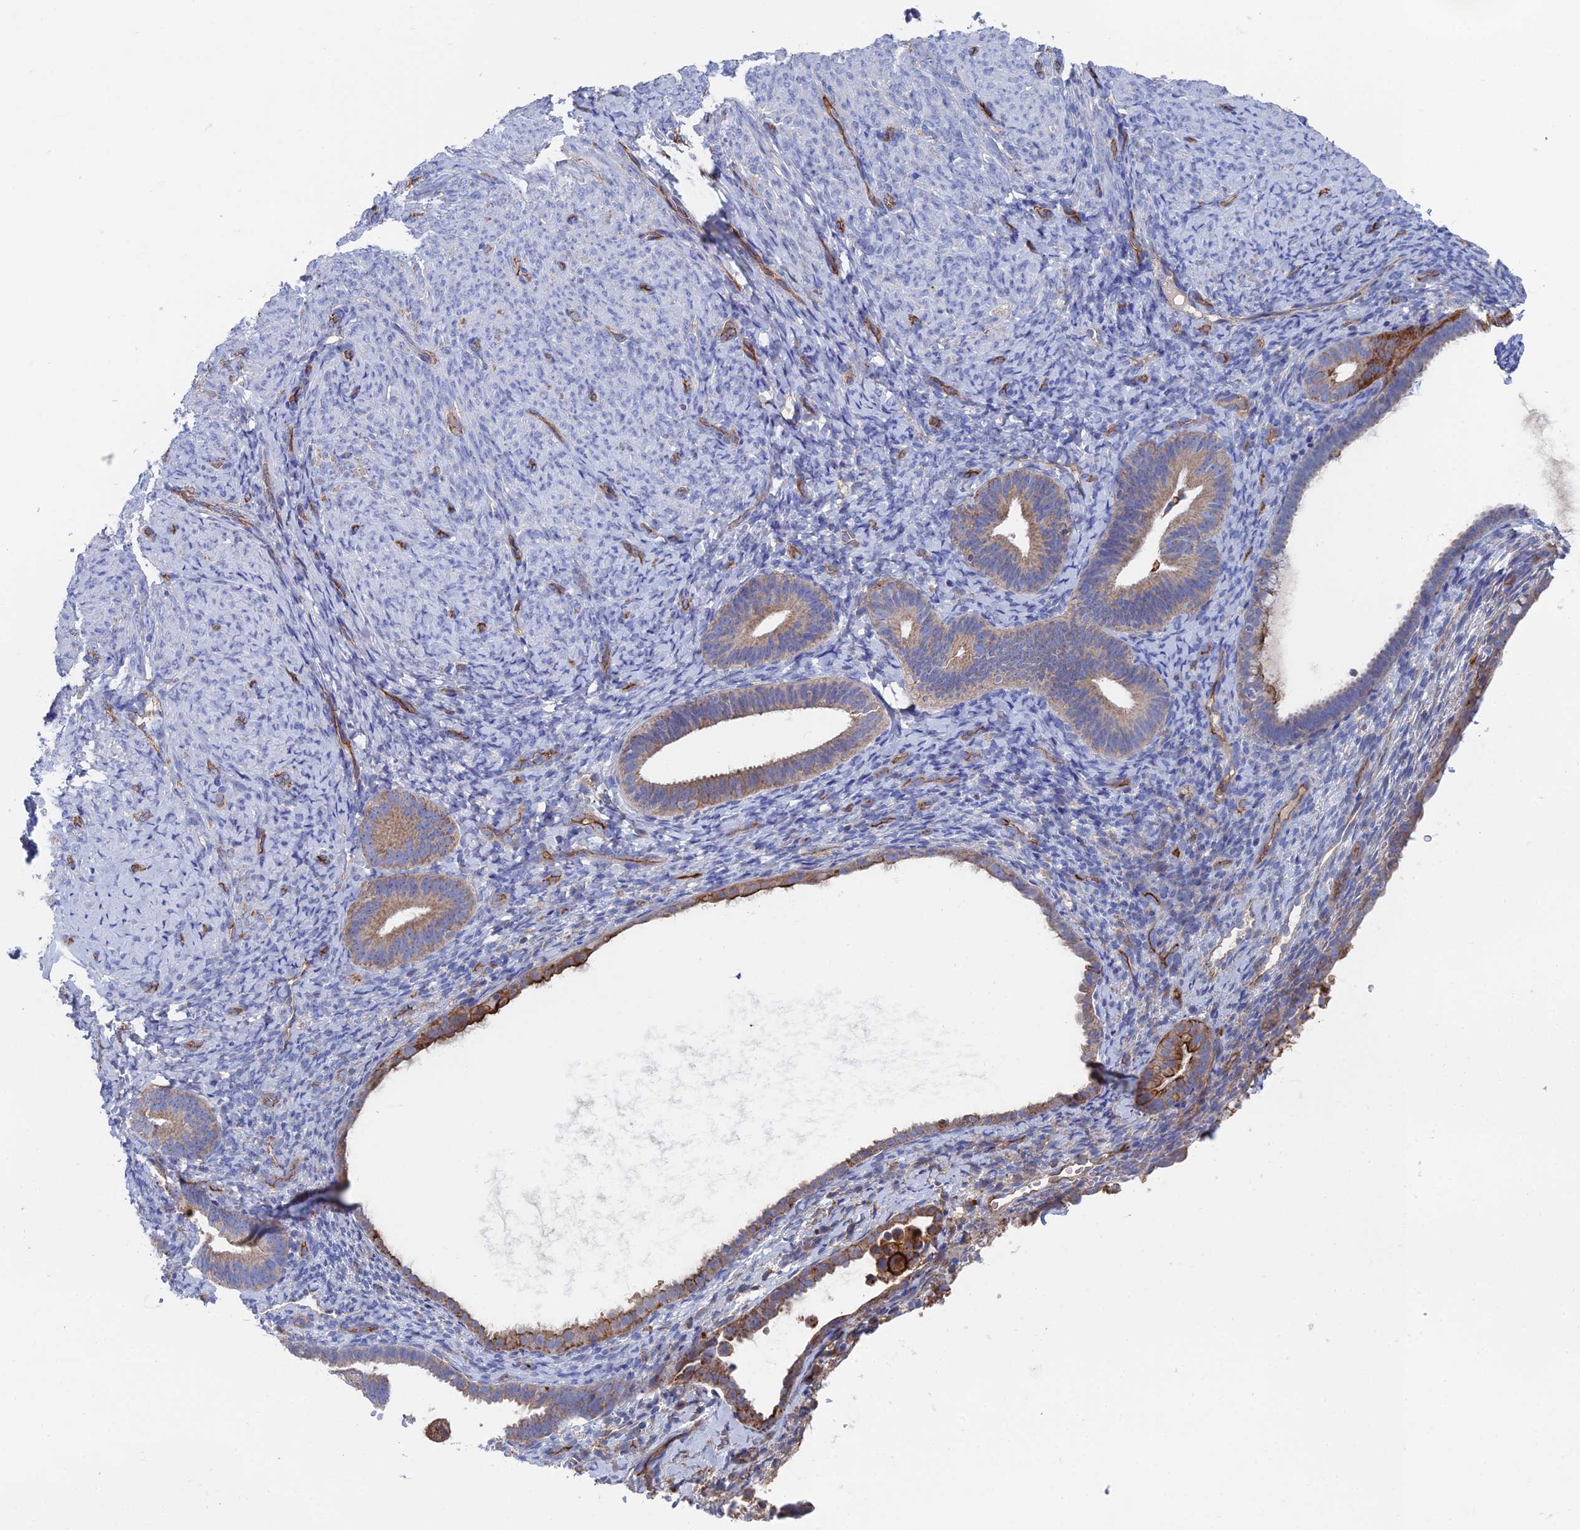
{"staining": {"intensity": "negative", "quantity": "none", "location": "none"}, "tissue": "endometrium", "cell_type": "Cells in endometrial stroma", "image_type": "normal", "snomed": [{"axis": "morphology", "description": "Normal tissue, NOS"}, {"axis": "topography", "description": "Endometrium"}], "caption": "Cells in endometrial stroma show no significant positivity in benign endometrium. (Stains: DAB immunohistochemistry (IHC) with hematoxylin counter stain, Microscopy: brightfield microscopy at high magnification).", "gene": "SNX11", "patient": {"sex": "female", "age": 65}}